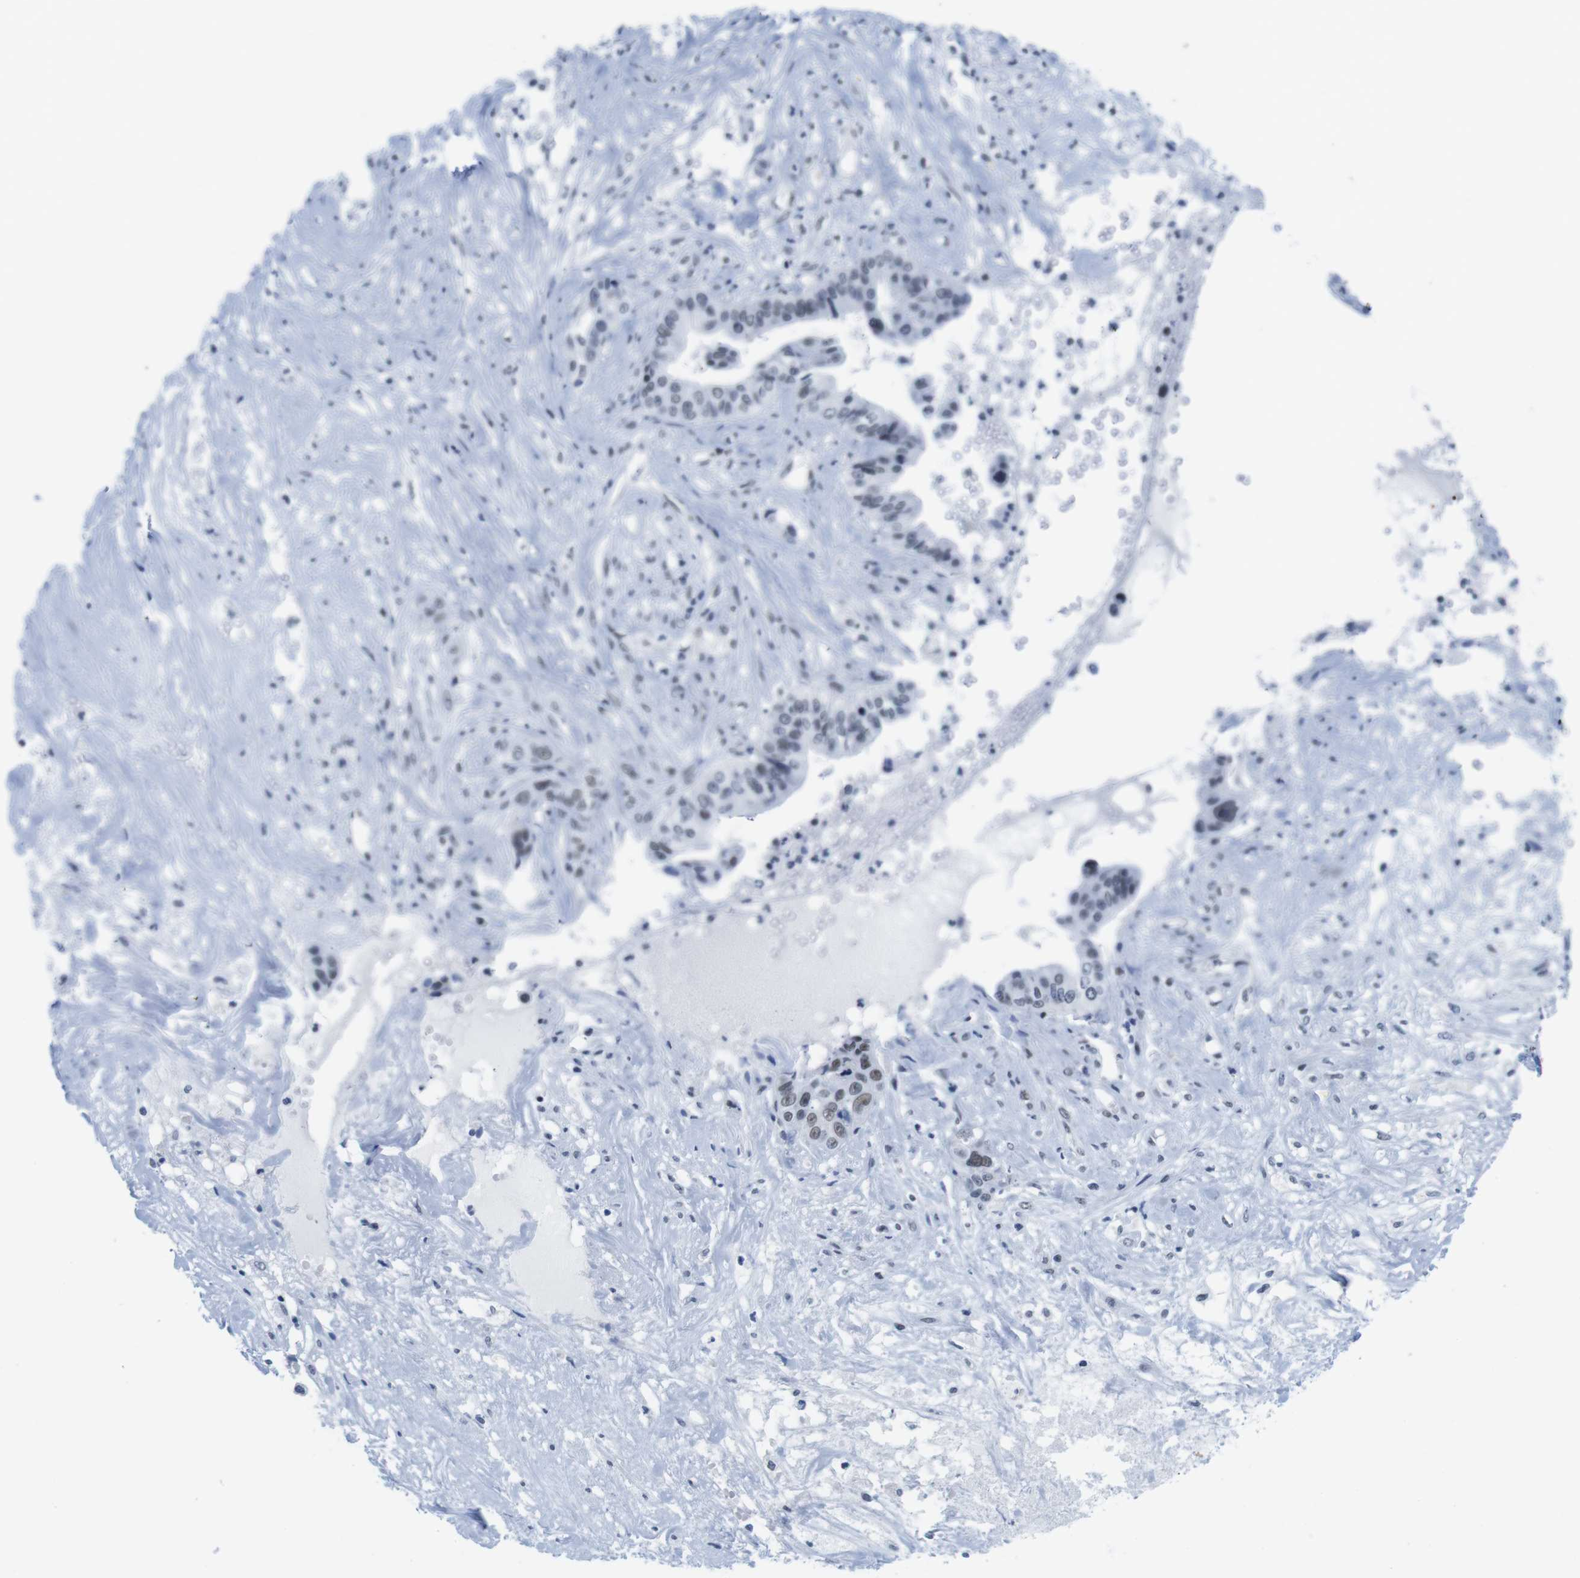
{"staining": {"intensity": "moderate", "quantity": "25%-75%", "location": "nuclear"}, "tissue": "liver cancer", "cell_type": "Tumor cells", "image_type": "cancer", "snomed": [{"axis": "morphology", "description": "Cholangiocarcinoma"}, {"axis": "topography", "description": "Liver"}], "caption": "High-power microscopy captured an IHC image of cholangiocarcinoma (liver), revealing moderate nuclear staining in about 25%-75% of tumor cells. (Stains: DAB in brown, nuclei in blue, Microscopy: brightfield microscopy at high magnification).", "gene": "IFI16", "patient": {"sex": "female", "age": 61}}